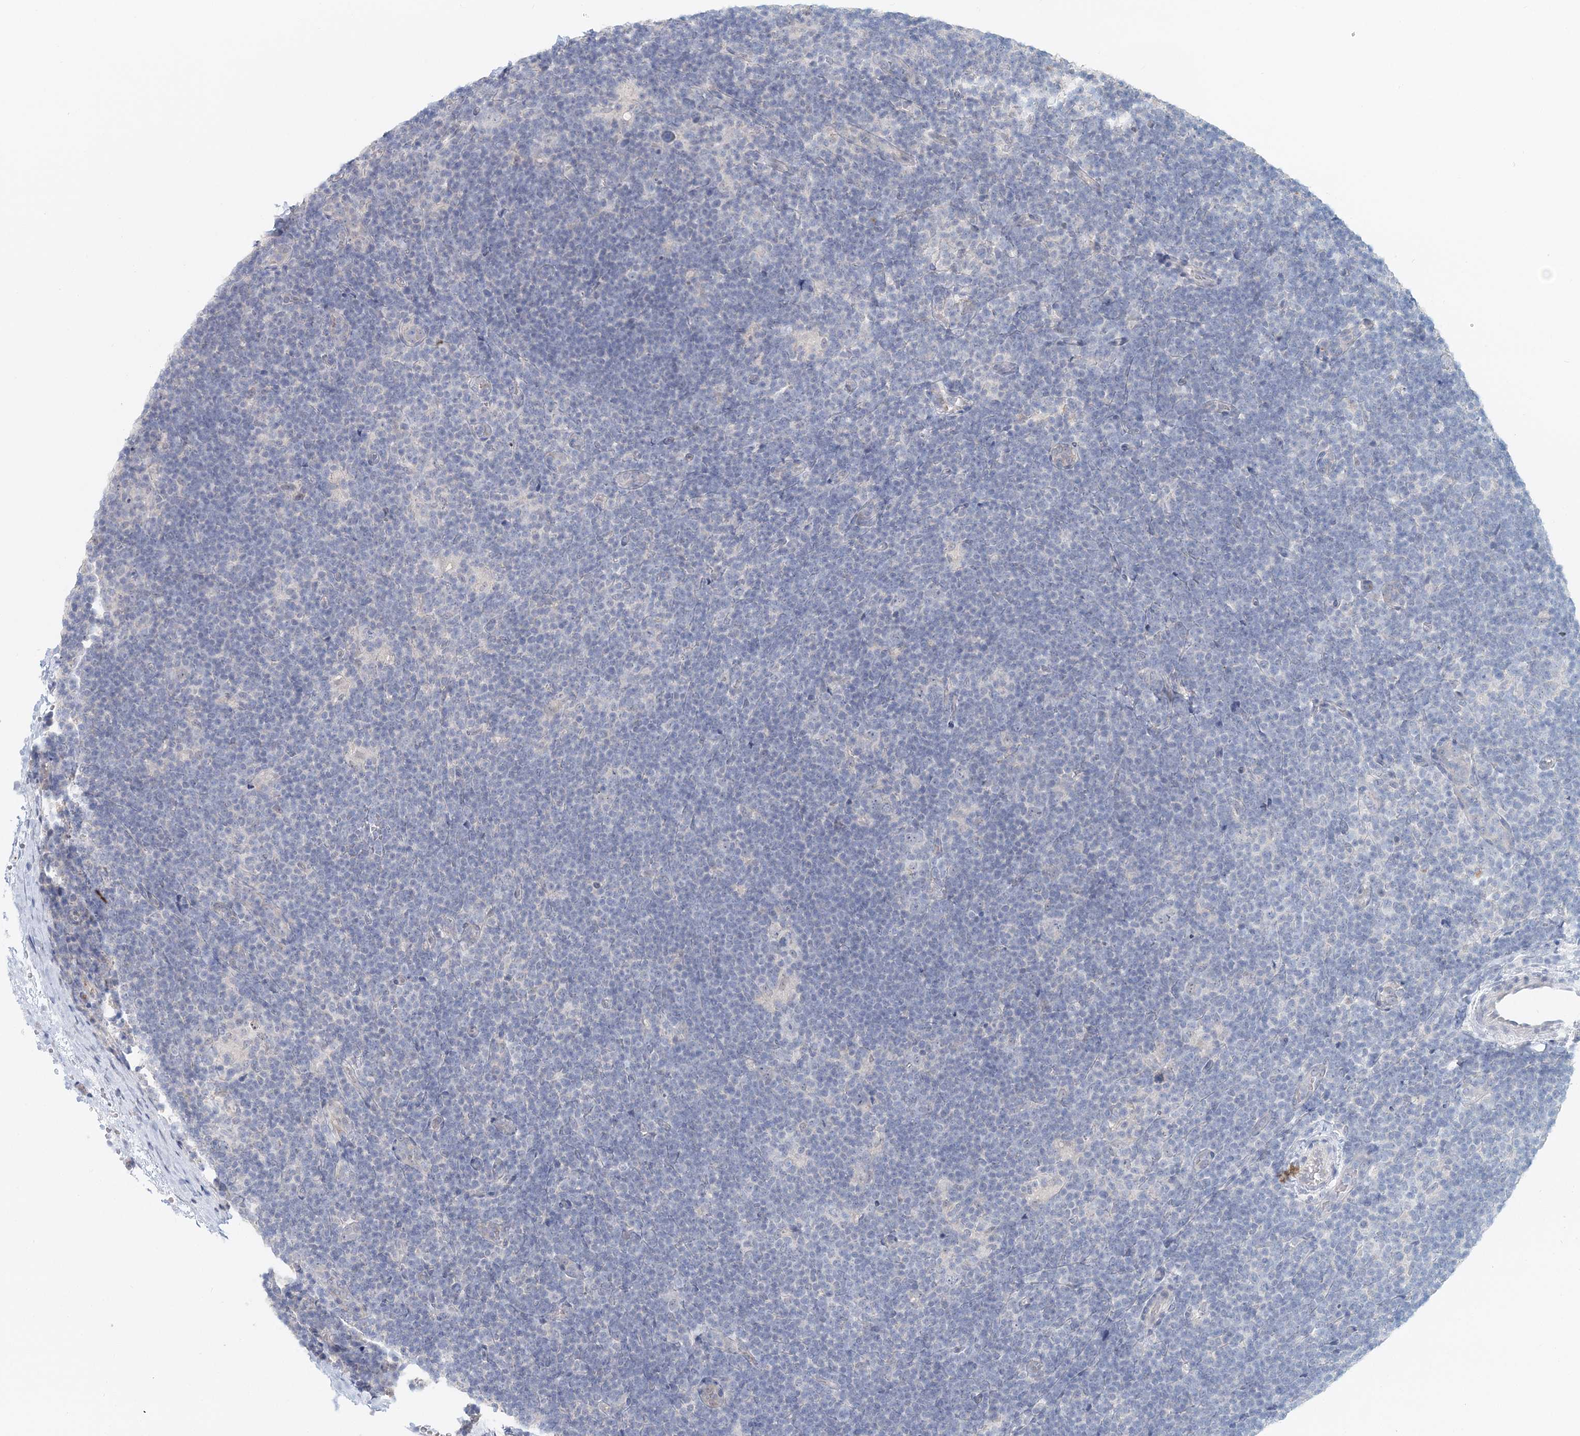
{"staining": {"intensity": "negative", "quantity": "none", "location": "none"}, "tissue": "lymphoma", "cell_type": "Tumor cells", "image_type": "cancer", "snomed": [{"axis": "morphology", "description": "Hodgkin's disease, NOS"}, {"axis": "topography", "description": "Lymph node"}], "caption": "A high-resolution micrograph shows immunohistochemistry (IHC) staining of Hodgkin's disease, which exhibits no significant expression in tumor cells.", "gene": "FBXO38", "patient": {"sex": "female", "age": 57}}